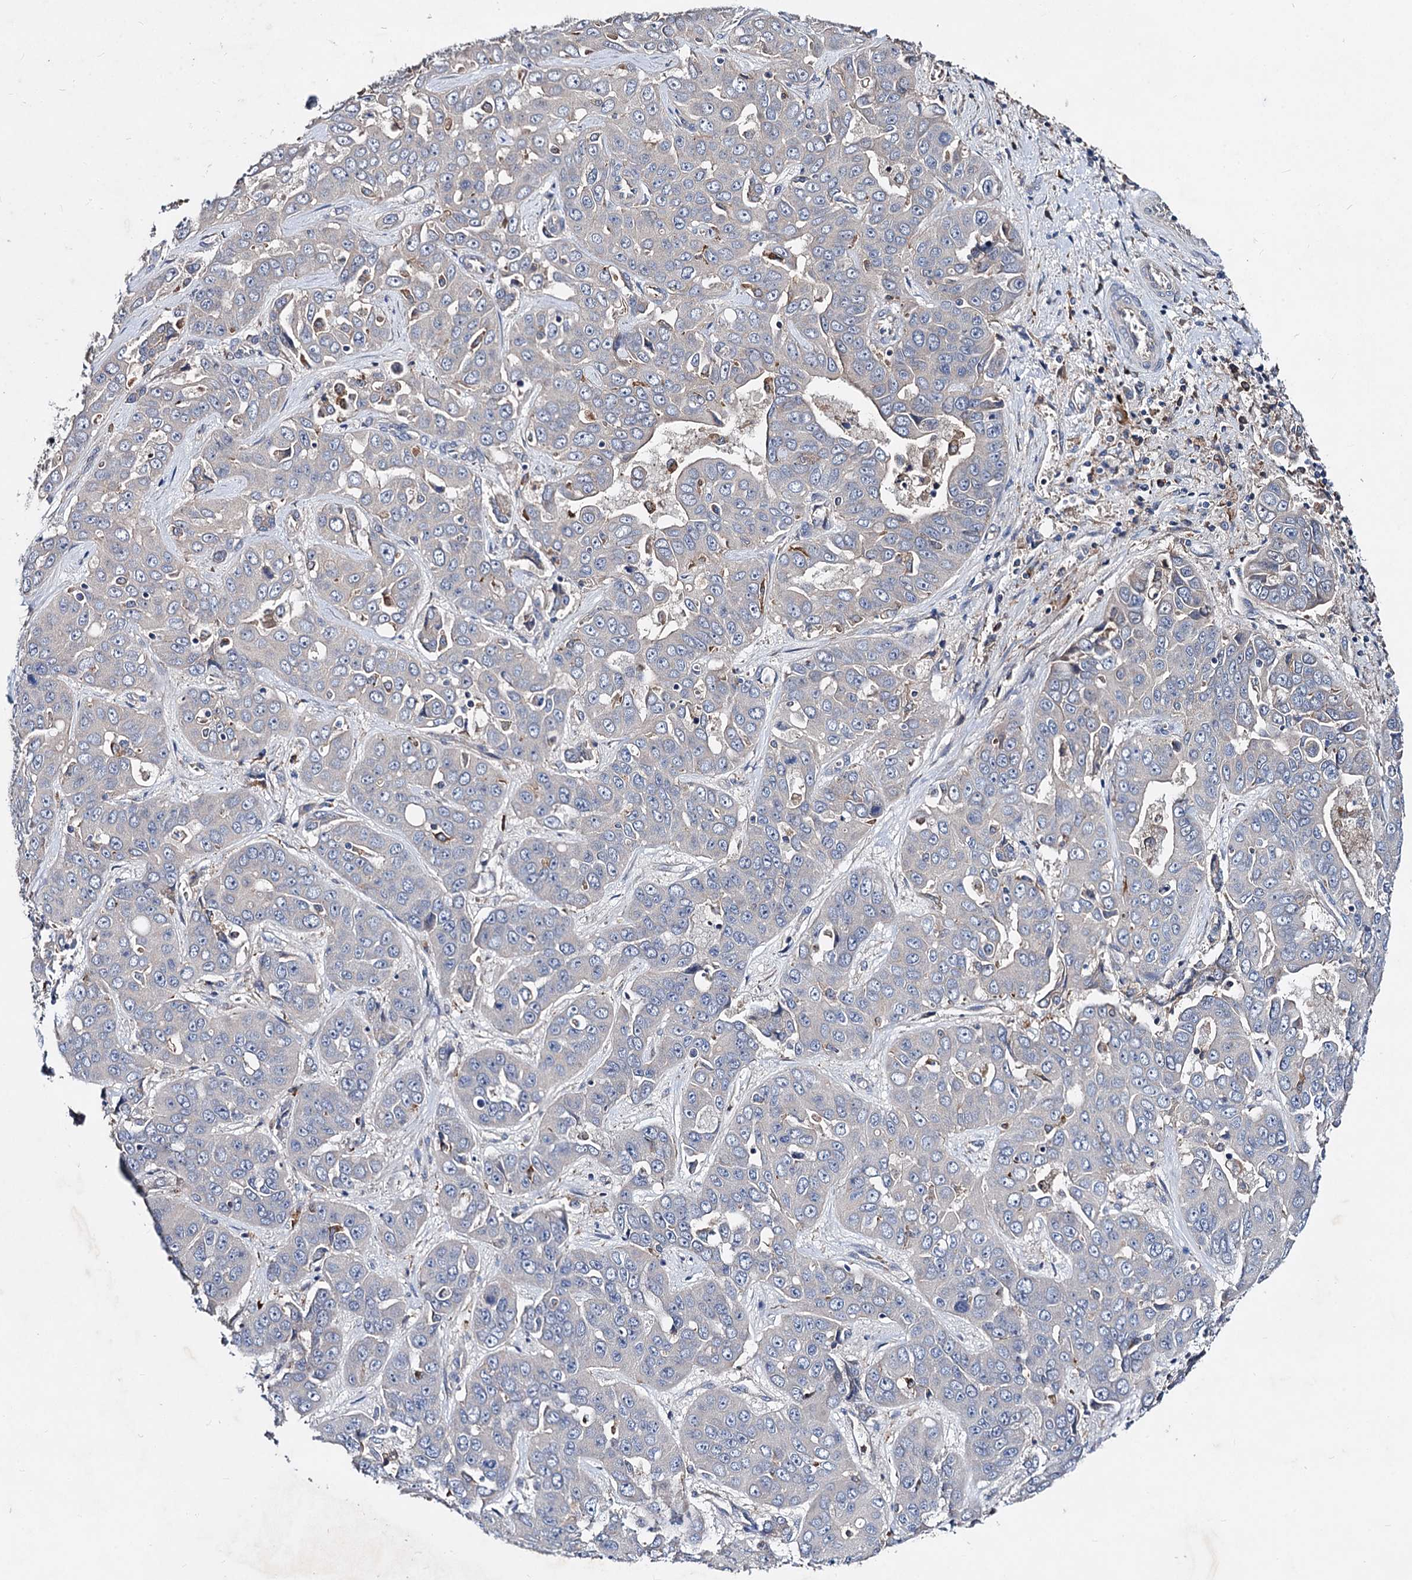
{"staining": {"intensity": "negative", "quantity": "none", "location": "none"}, "tissue": "liver cancer", "cell_type": "Tumor cells", "image_type": "cancer", "snomed": [{"axis": "morphology", "description": "Cholangiocarcinoma"}, {"axis": "topography", "description": "Liver"}], "caption": "Cholangiocarcinoma (liver) stained for a protein using IHC reveals no staining tumor cells.", "gene": "HVCN1", "patient": {"sex": "female", "age": 52}}